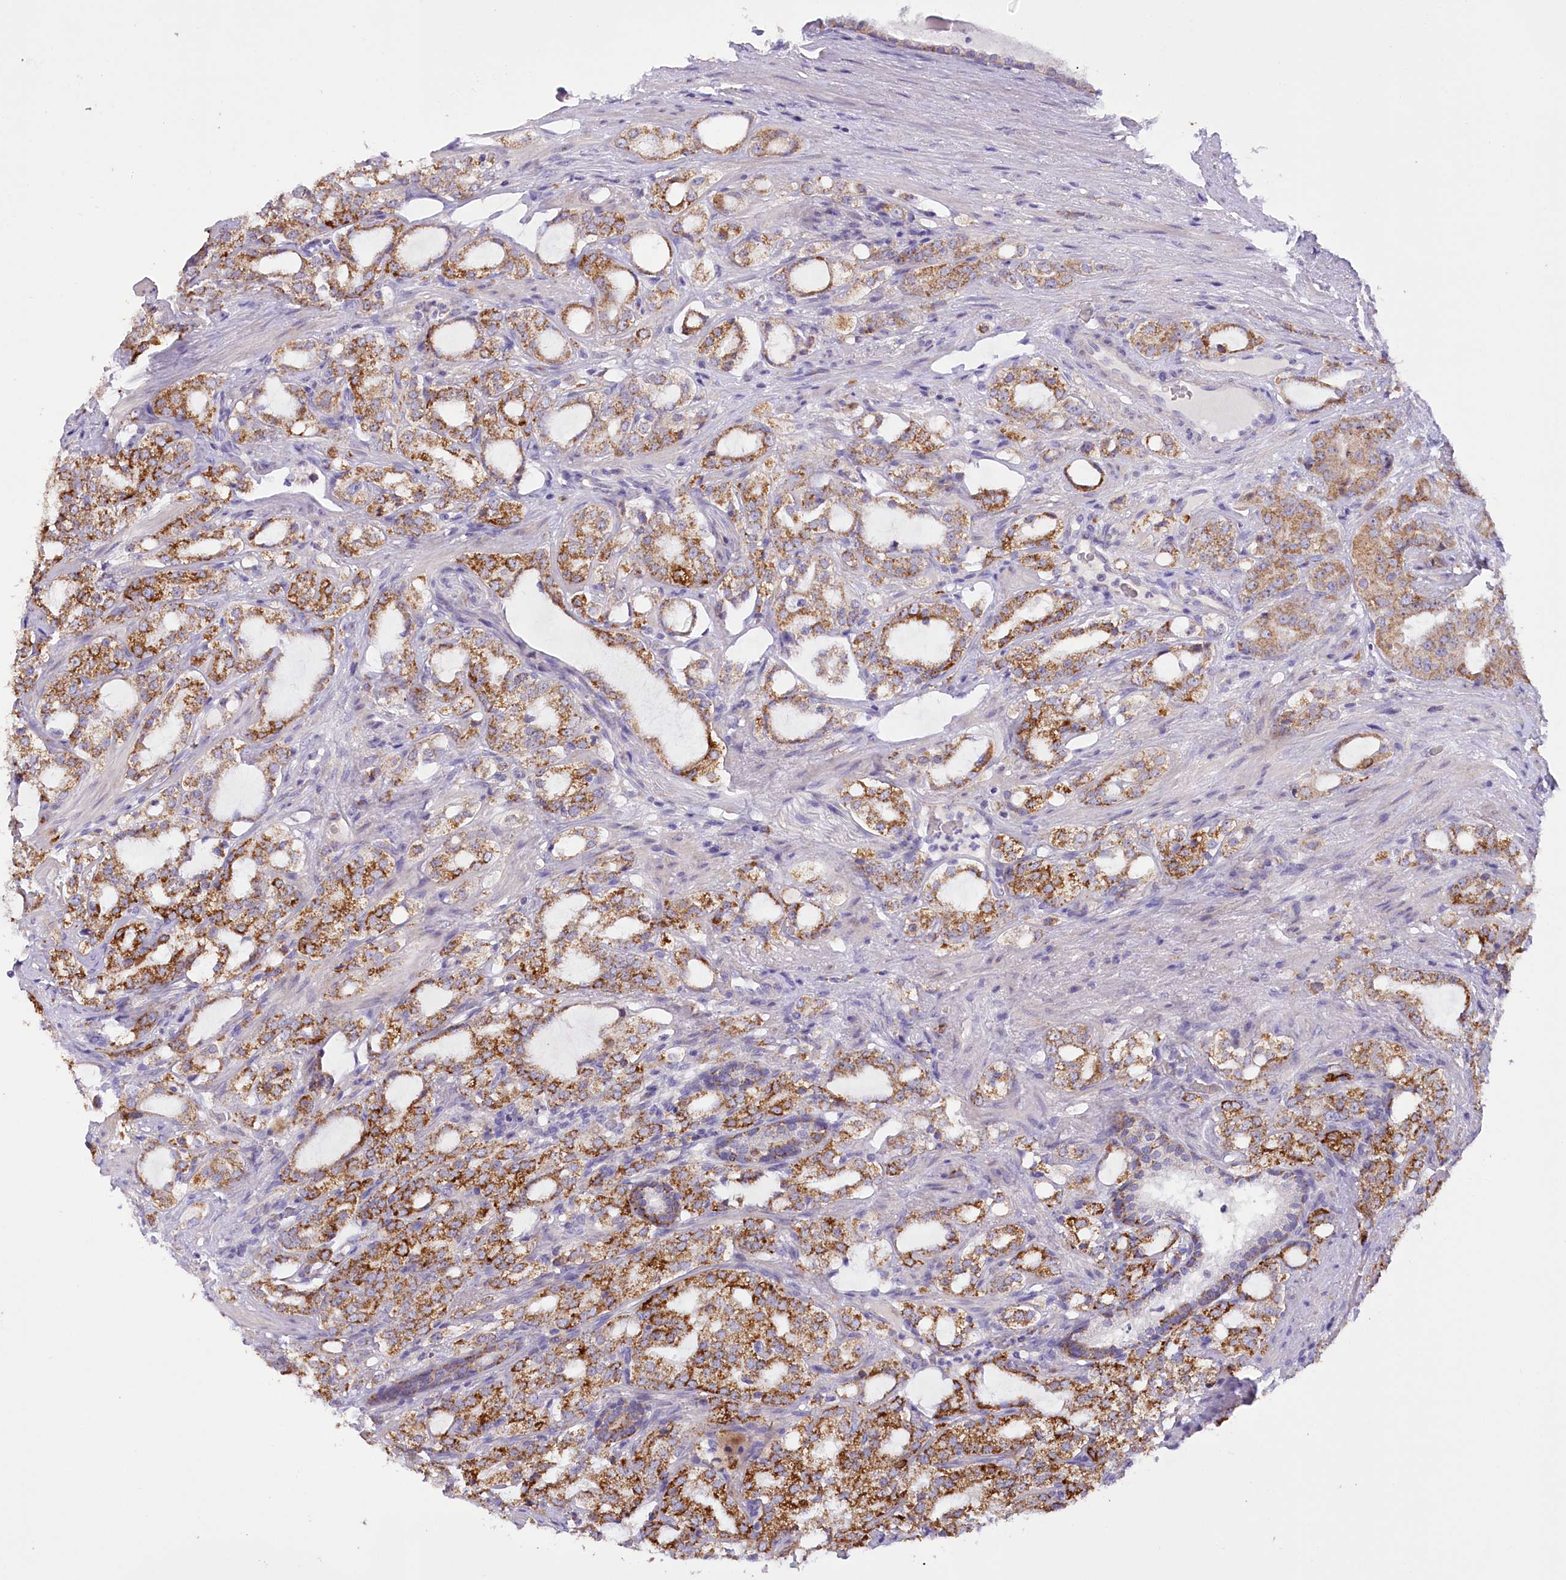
{"staining": {"intensity": "strong", "quantity": ">75%", "location": "cytoplasmic/membranous"}, "tissue": "prostate cancer", "cell_type": "Tumor cells", "image_type": "cancer", "snomed": [{"axis": "morphology", "description": "Adenocarcinoma, High grade"}, {"axis": "topography", "description": "Prostate"}], "caption": "Prostate high-grade adenocarcinoma tissue reveals strong cytoplasmic/membranous positivity in about >75% of tumor cells", "gene": "DCUN1D1", "patient": {"sex": "male", "age": 64}}